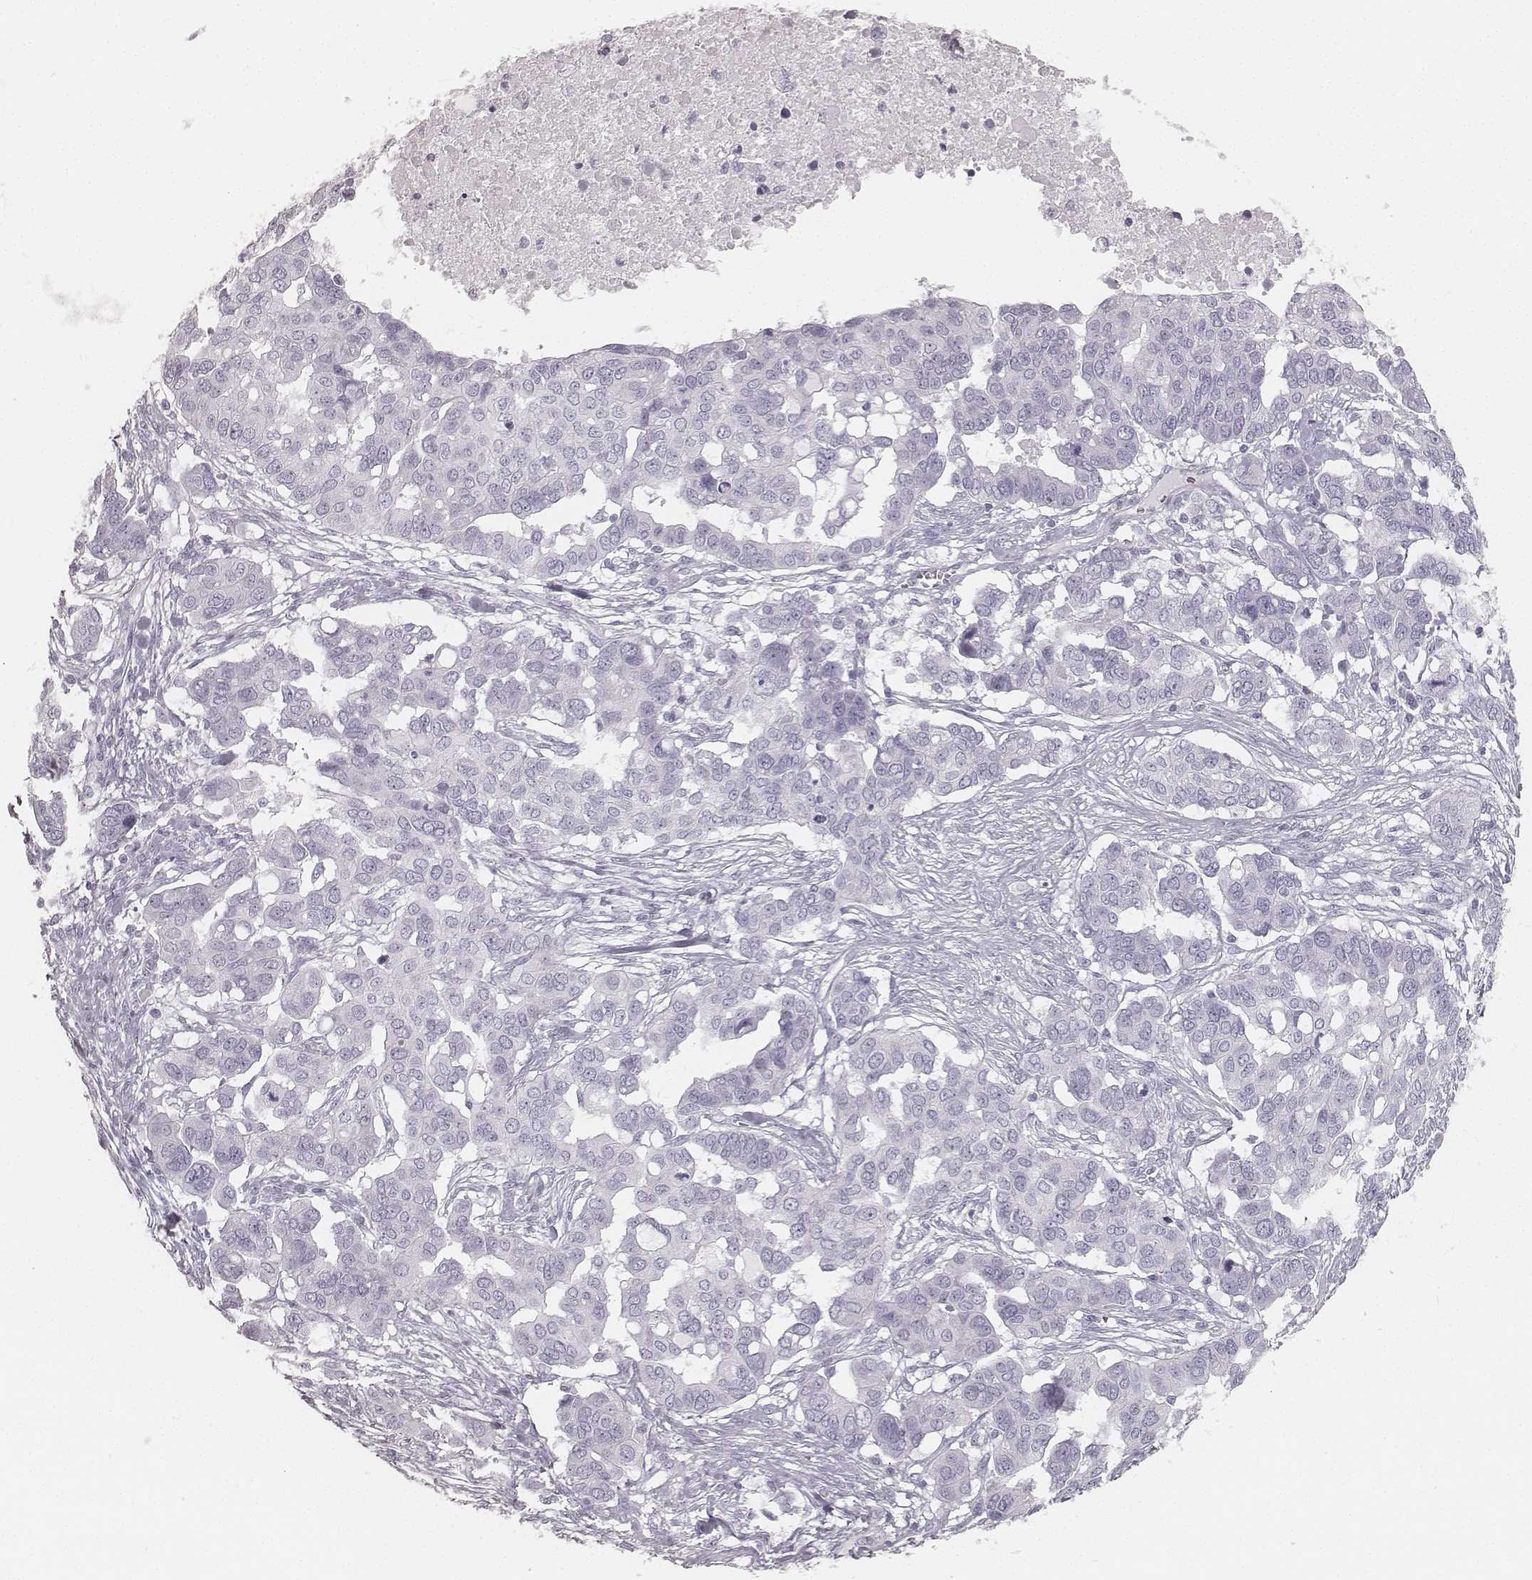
{"staining": {"intensity": "negative", "quantity": "none", "location": "none"}, "tissue": "ovarian cancer", "cell_type": "Tumor cells", "image_type": "cancer", "snomed": [{"axis": "morphology", "description": "Carcinoma, endometroid"}, {"axis": "topography", "description": "Ovary"}], "caption": "High power microscopy micrograph of an immunohistochemistry (IHC) micrograph of ovarian endometroid carcinoma, revealing no significant staining in tumor cells.", "gene": "KRT34", "patient": {"sex": "female", "age": 78}}